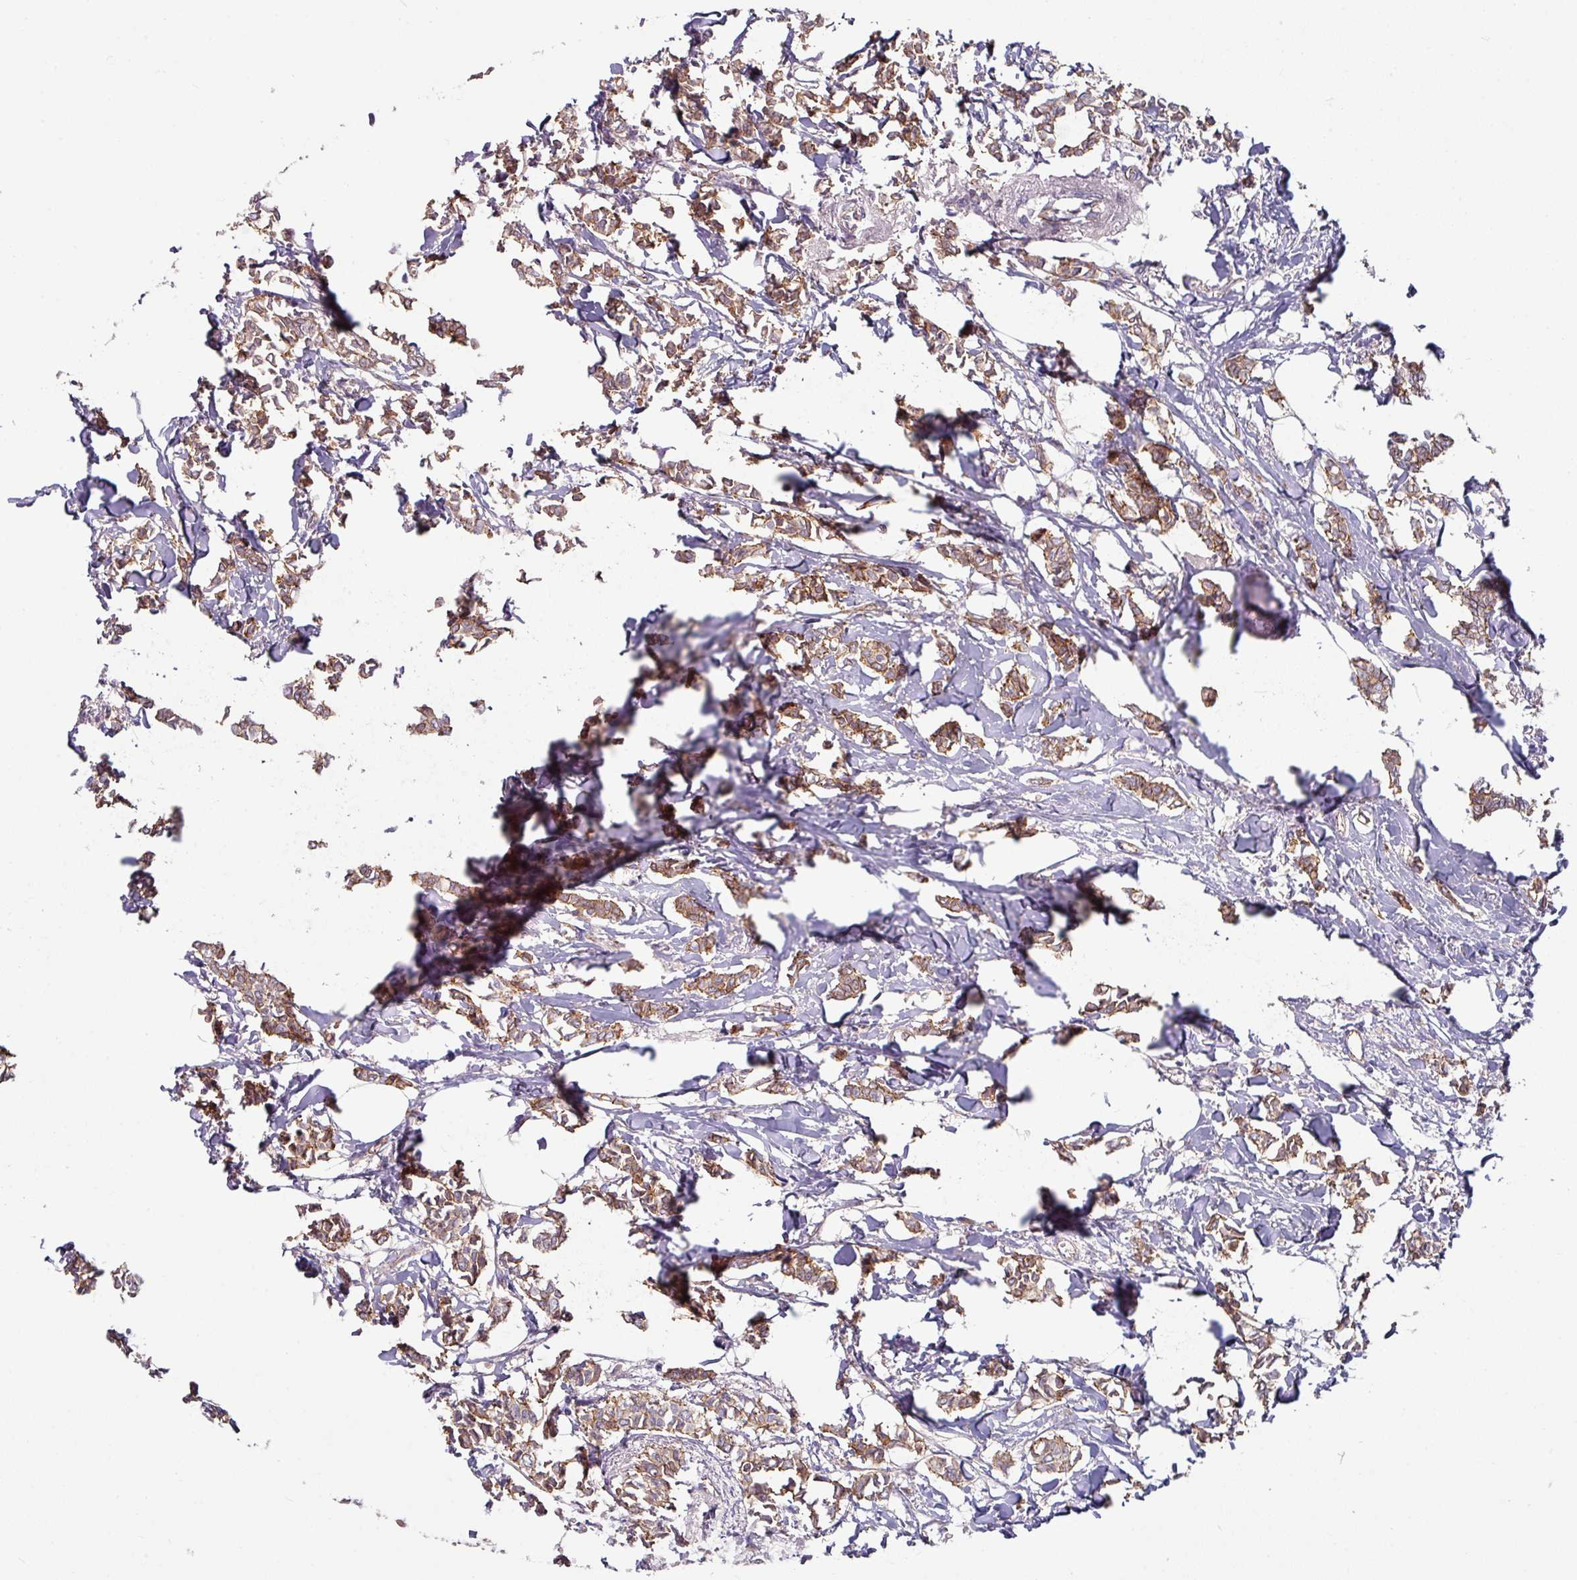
{"staining": {"intensity": "moderate", "quantity": ">75%", "location": "cytoplasmic/membranous"}, "tissue": "breast cancer", "cell_type": "Tumor cells", "image_type": "cancer", "snomed": [{"axis": "morphology", "description": "Duct carcinoma"}, {"axis": "topography", "description": "Breast"}], "caption": "Immunohistochemical staining of breast invasive ductal carcinoma shows moderate cytoplasmic/membranous protein positivity in about >75% of tumor cells.", "gene": "JUP", "patient": {"sex": "female", "age": 41}}